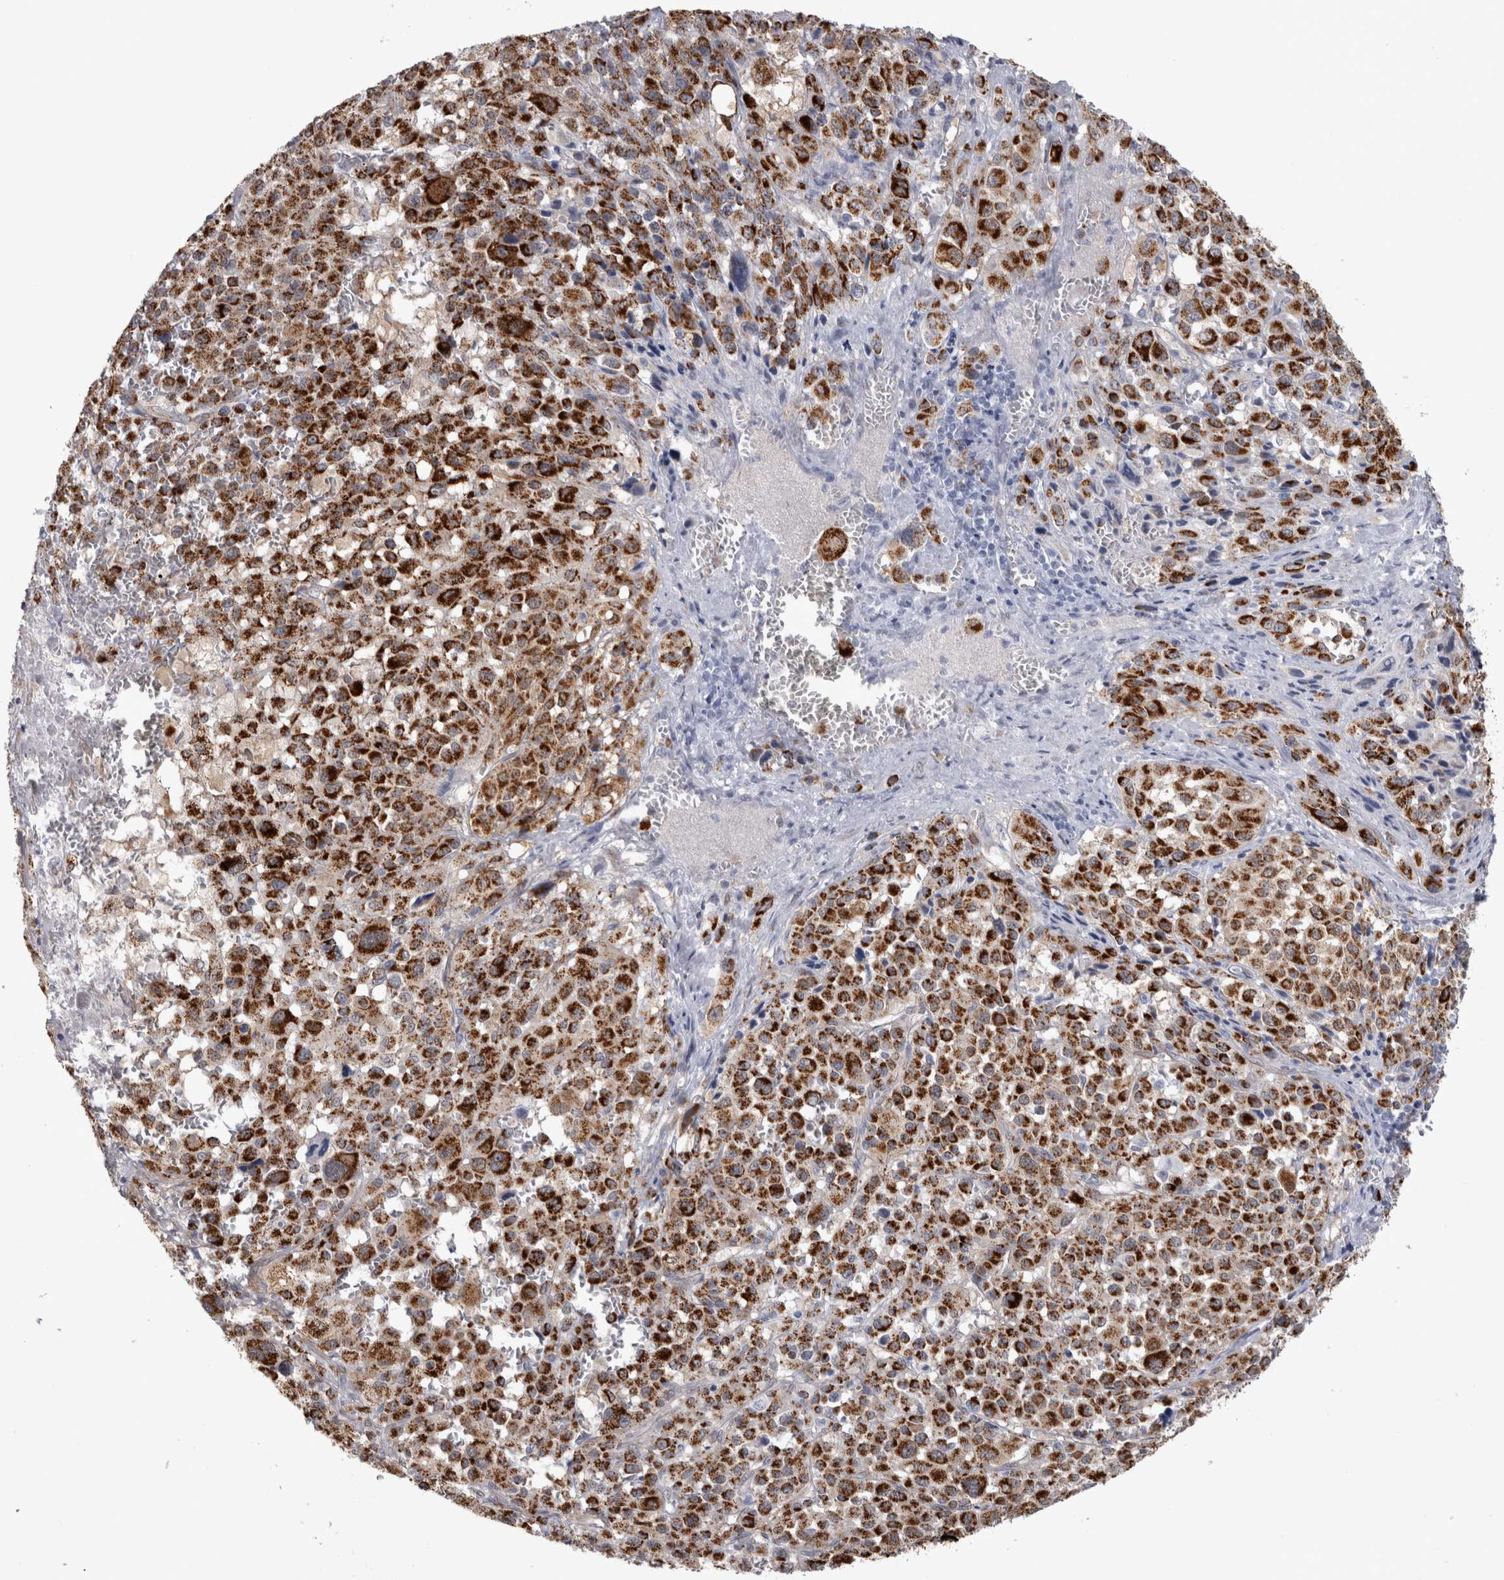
{"staining": {"intensity": "strong", "quantity": ">75%", "location": "cytoplasmic/membranous"}, "tissue": "melanoma", "cell_type": "Tumor cells", "image_type": "cancer", "snomed": [{"axis": "morphology", "description": "Malignant melanoma, Metastatic site"}, {"axis": "topography", "description": "Skin"}], "caption": "Human melanoma stained with a protein marker exhibits strong staining in tumor cells.", "gene": "ACOT7", "patient": {"sex": "female", "age": 74}}